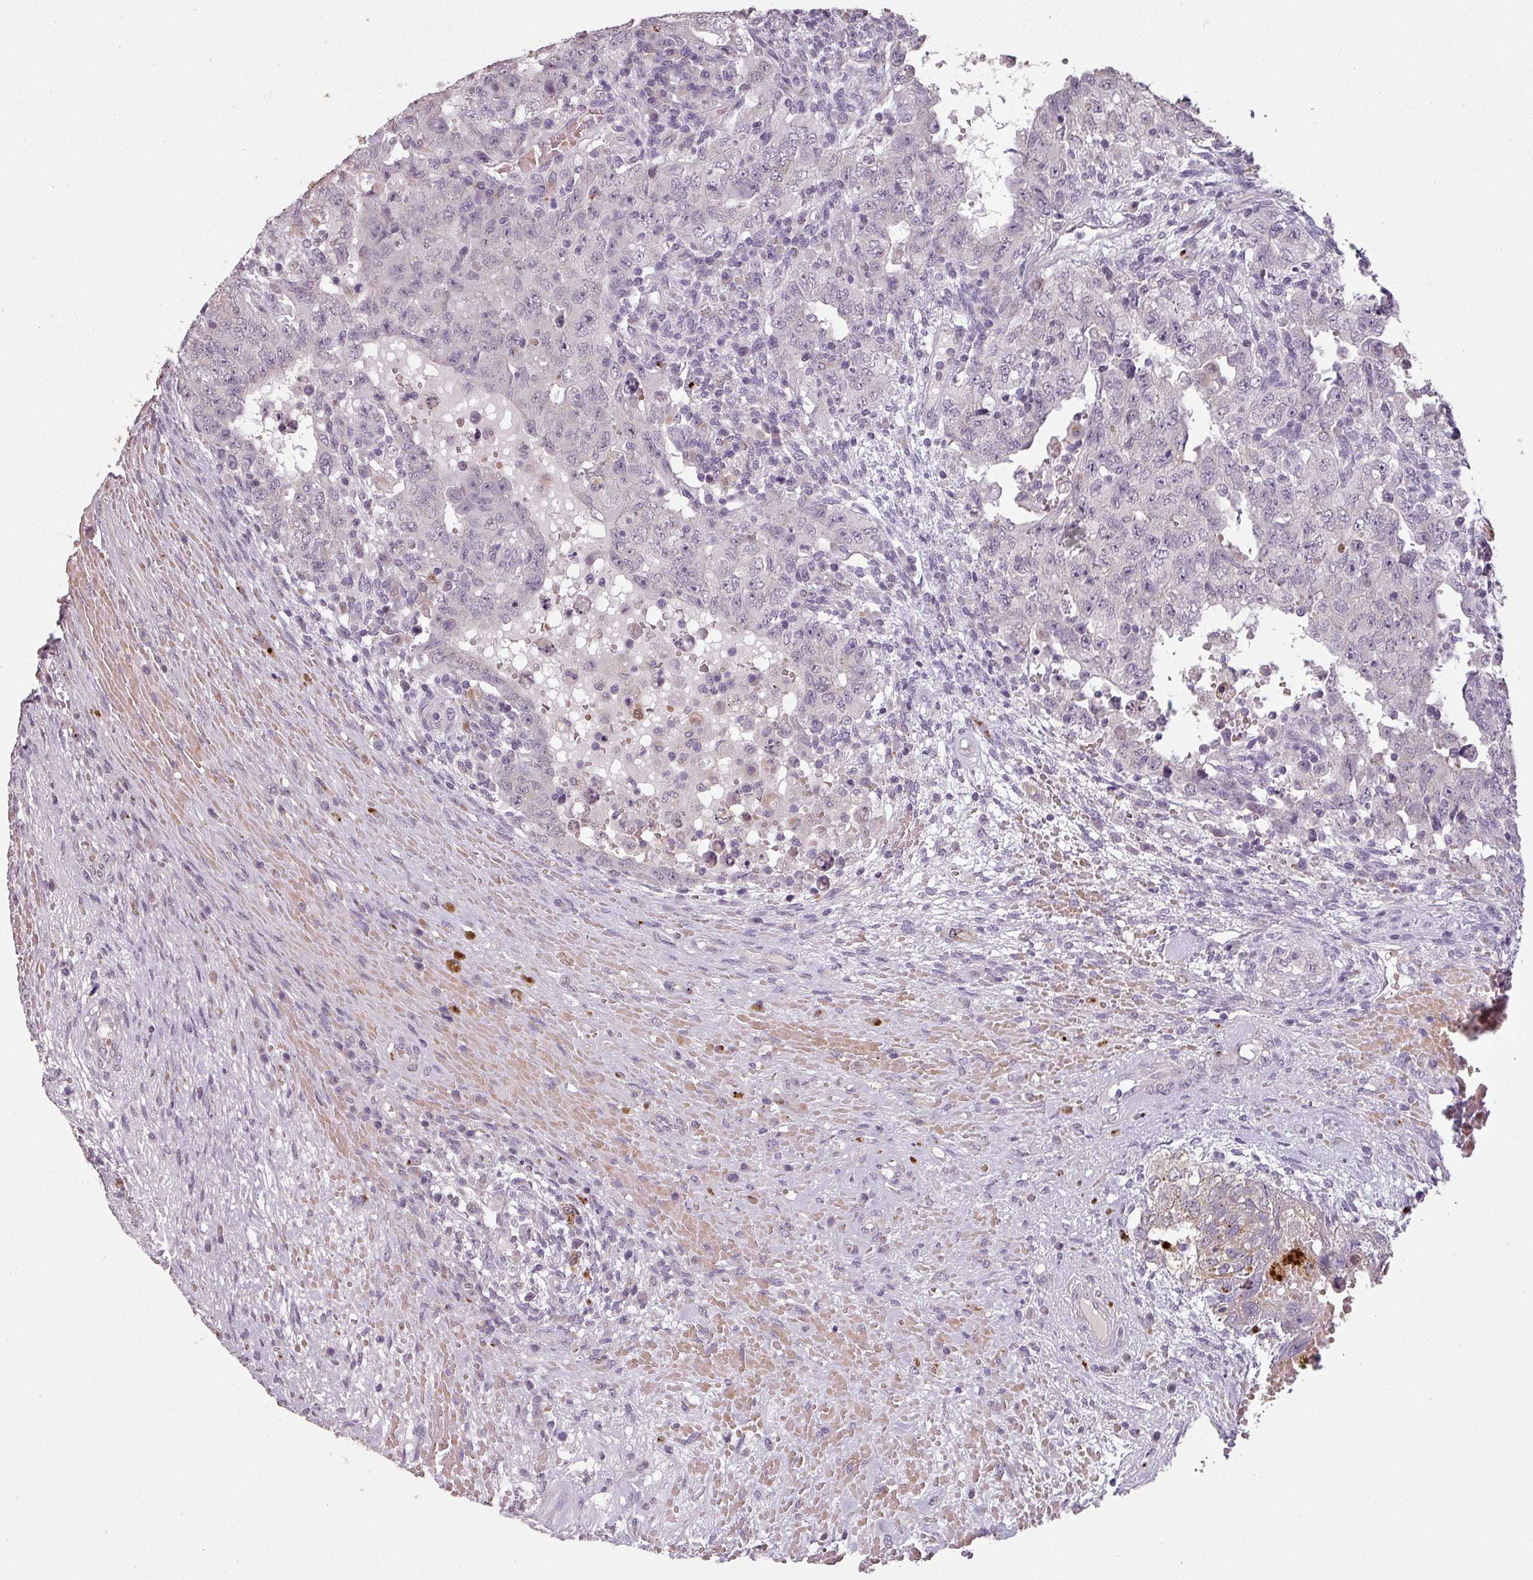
{"staining": {"intensity": "negative", "quantity": "none", "location": "none"}, "tissue": "testis cancer", "cell_type": "Tumor cells", "image_type": "cancer", "snomed": [{"axis": "morphology", "description": "Carcinoma, Embryonal, NOS"}, {"axis": "topography", "description": "Testis"}], "caption": "IHC of embryonal carcinoma (testis) demonstrates no staining in tumor cells. (DAB (3,3'-diaminobenzidine) immunohistochemistry, high magnification).", "gene": "LYPLA1", "patient": {"sex": "male", "age": 26}}